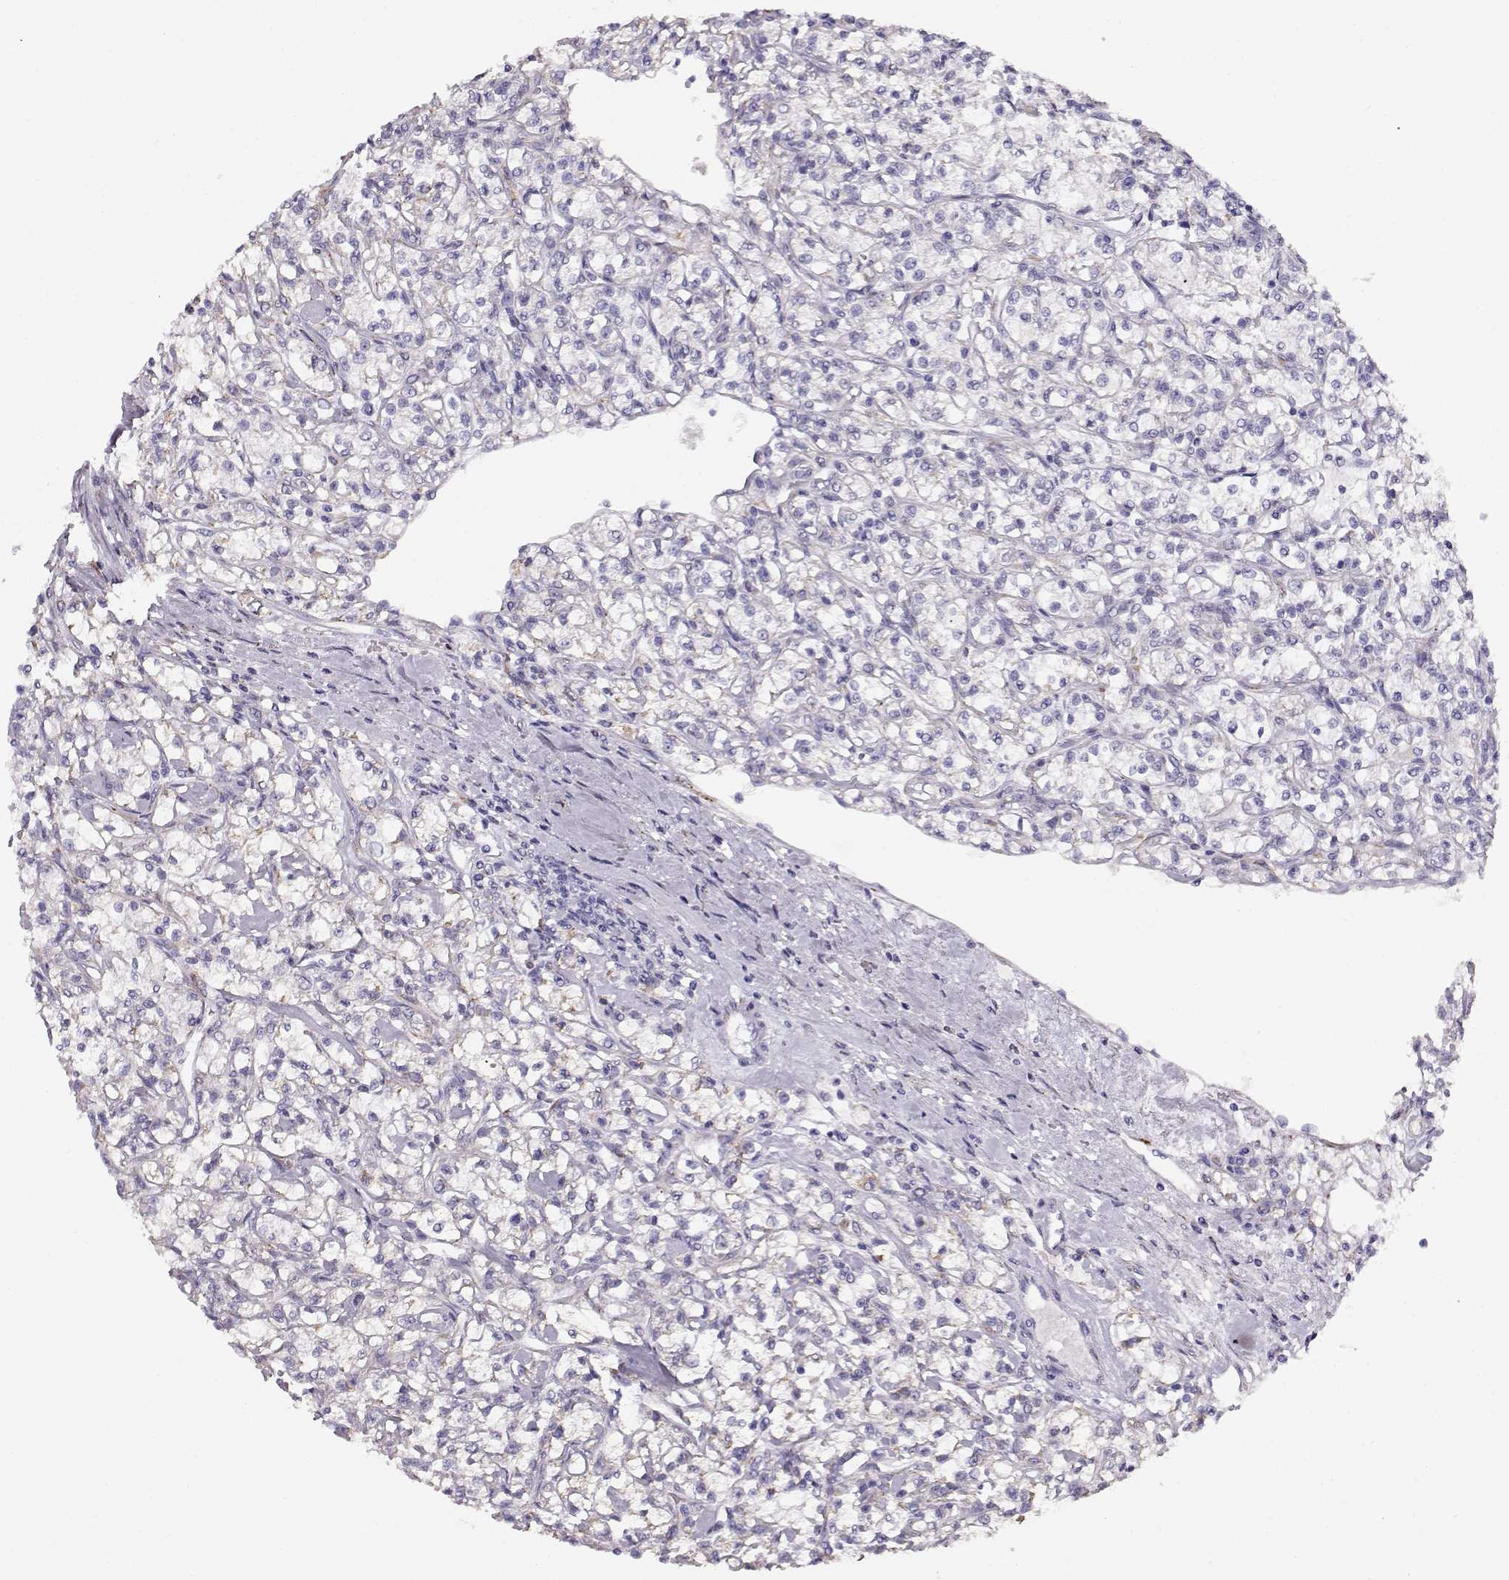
{"staining": {"intensity": "negative", "quantity": "none", "location": "none"}, "tissue": "renal cancer", "cell_type": "Tumor cells", "image_type": "cancer", "snomed": [{"axis": "morphology", "description": "Adenocarcinoma, NOS"}, {"axis": "topography", "description": "Kidney"}], "caption": "This is an immunohistochemistry image of human renal adenocarcinoma. There is no expression in tumor cells.", "gene": "RBM44", "patient": {"sex": "female", "age": 59}}